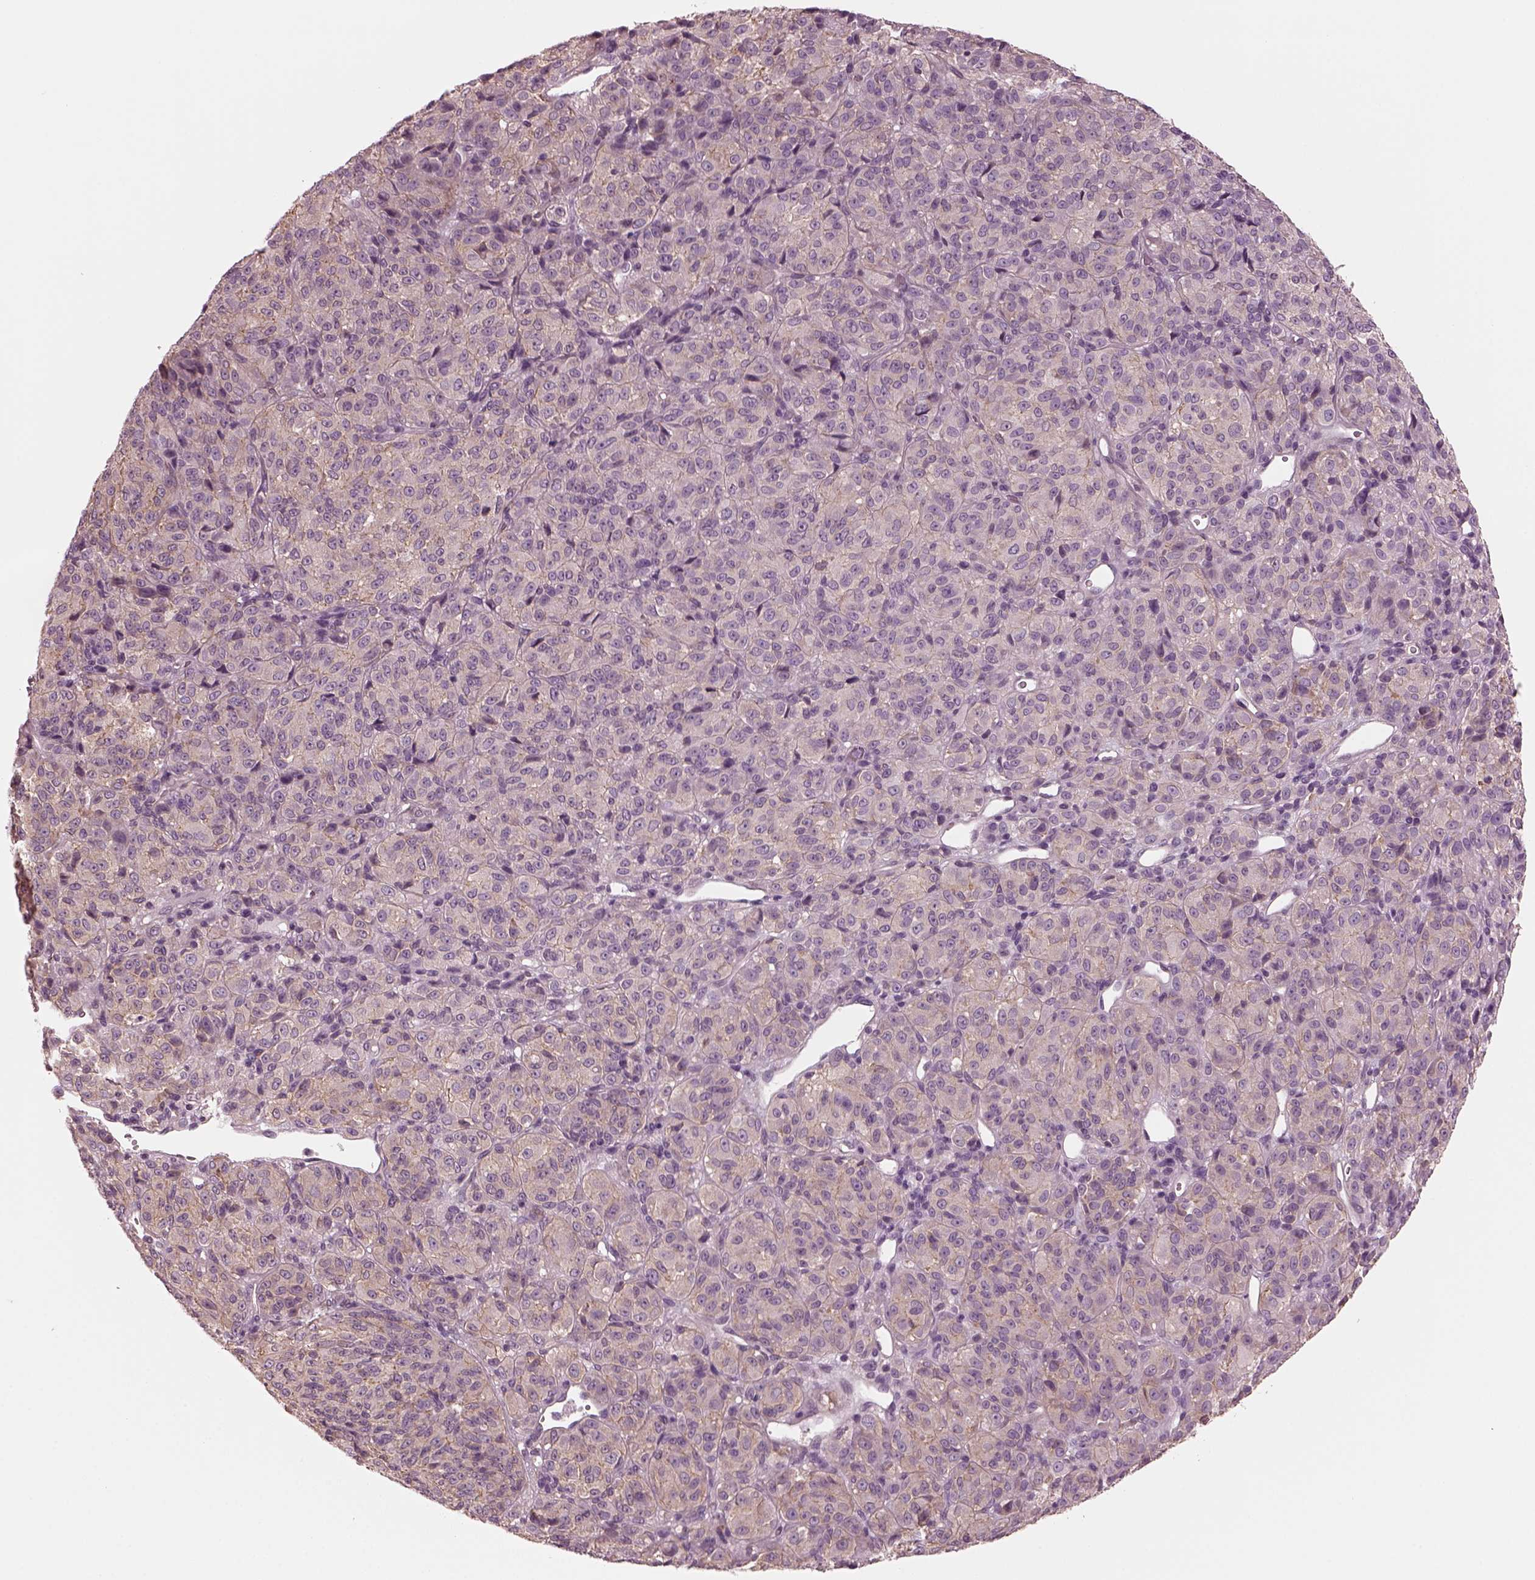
{"staining": {"intensity": "weak", "quantity": "25%-75%", "location": "cytoplasmic/membranous"}, "tissue": "melanoma", "cell_type": "Tumor cells", "image_type": "cancer", "snomed": [{"axis": "morphology", "description": "Malignant melanoma, Metastatic site"}, {"axis": "topography", "description": "Brain"}], "caption": "Human melanoma stained for a protein (brown) shows weak cytoplasmic/membranous positive staining in approximately 25%-75% of tumor cells.", "gene": "ODAD1", "patient": {"sex": "female", "age": 56}}